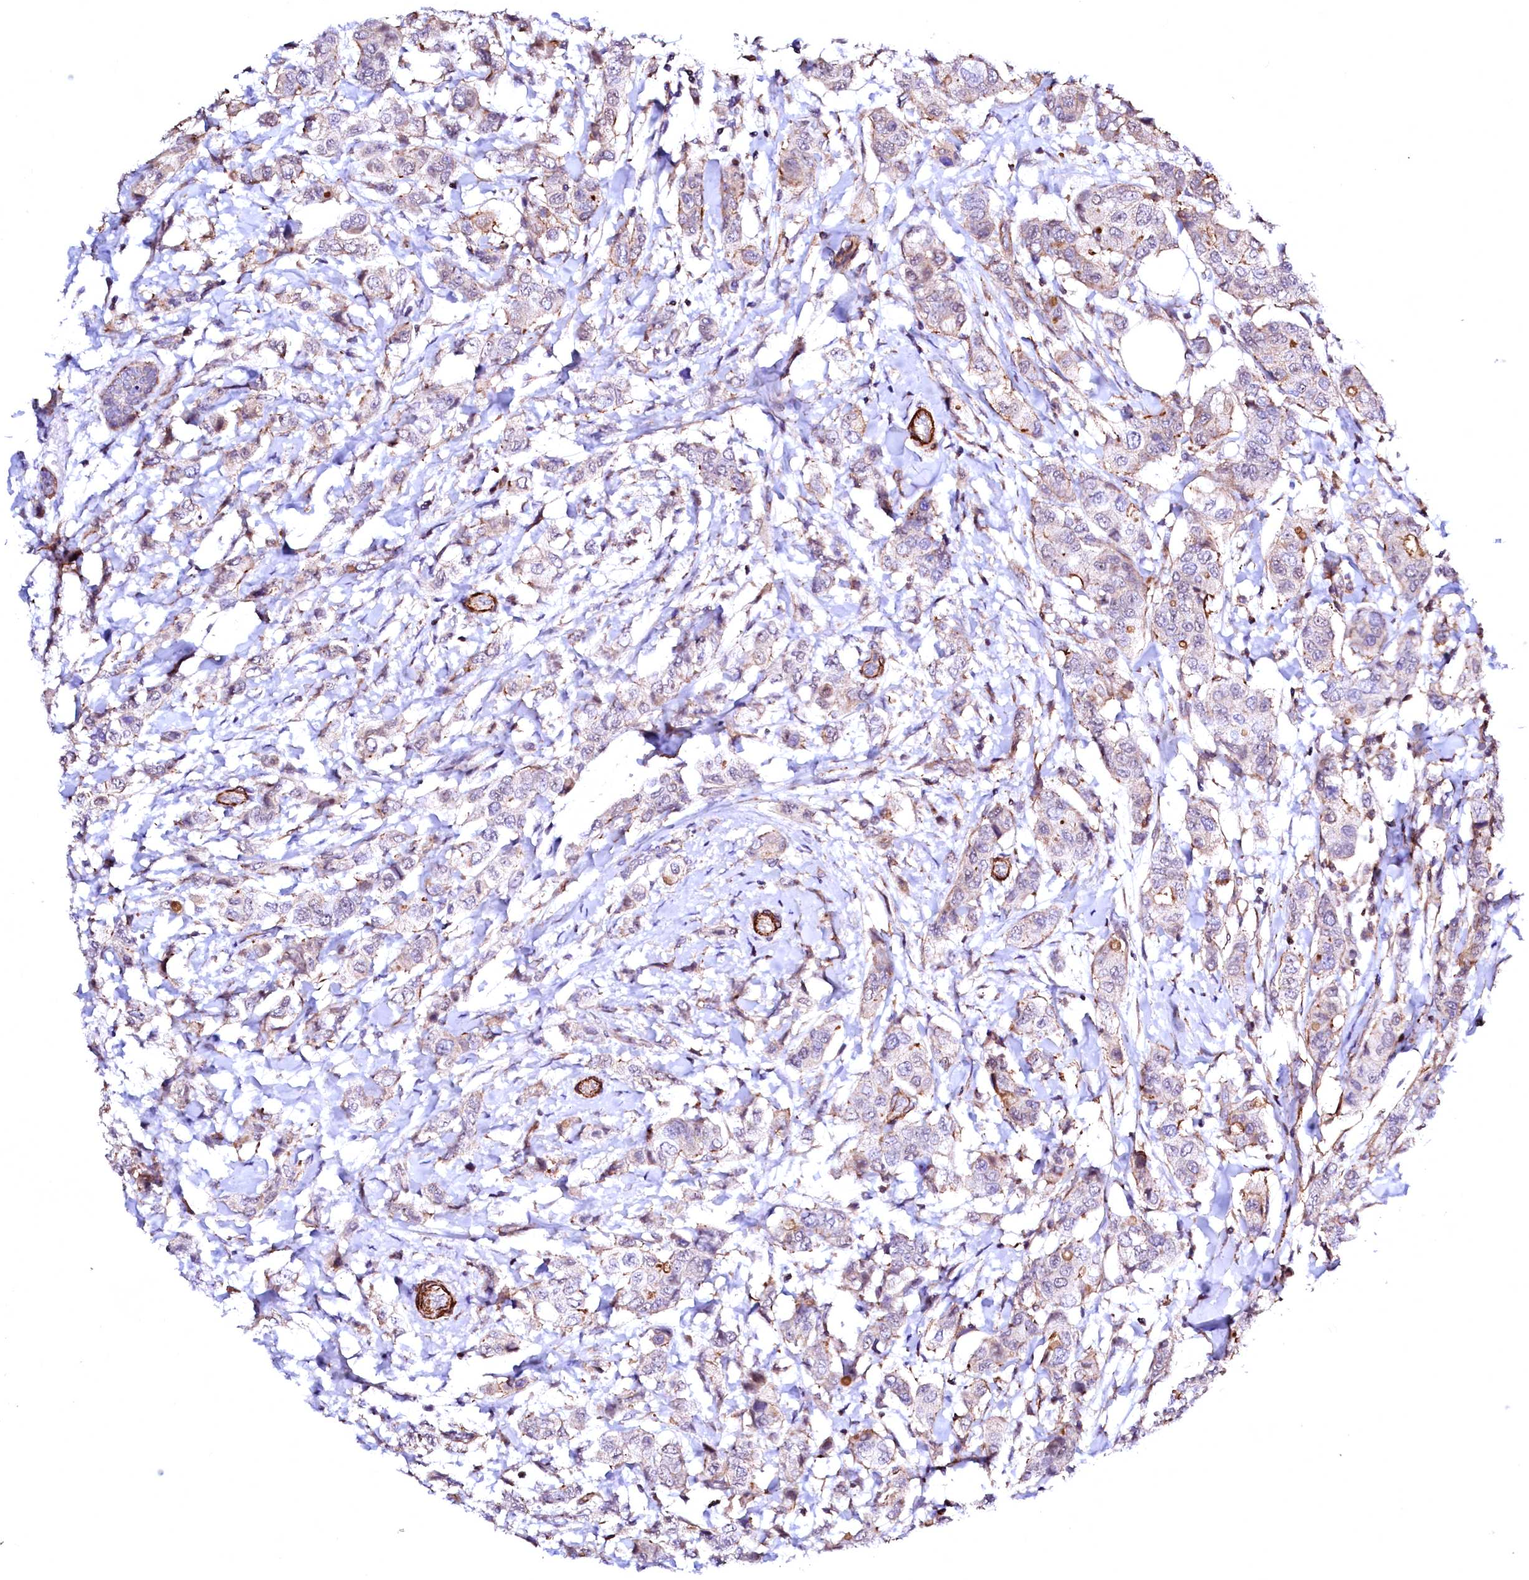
{"staining": {"intensity": "weak", "quantity": "<25%", "location": "cytoplasmic/membranous"}, "tissue": "breast cancer", "cell_type": "Tumor cells", "image_type": "cancer", "snomed": [{"axis": "morphology", "description": "Lobular carcinoma"}, {"axis": "topography", "description": "Breast"}], "caption": "This is a histopathology image of IHC staining of lobular carcinoma (breast), which shows no positivity in tumor cells. (Stains: DAB (3,3'-diaminobenzidine) IHC with hematoxylin counter stain, Microscopy: brightfield microscopy at high magnification).", "gene": "GPR176", "patient": {"sex": "female", "age": 51}}